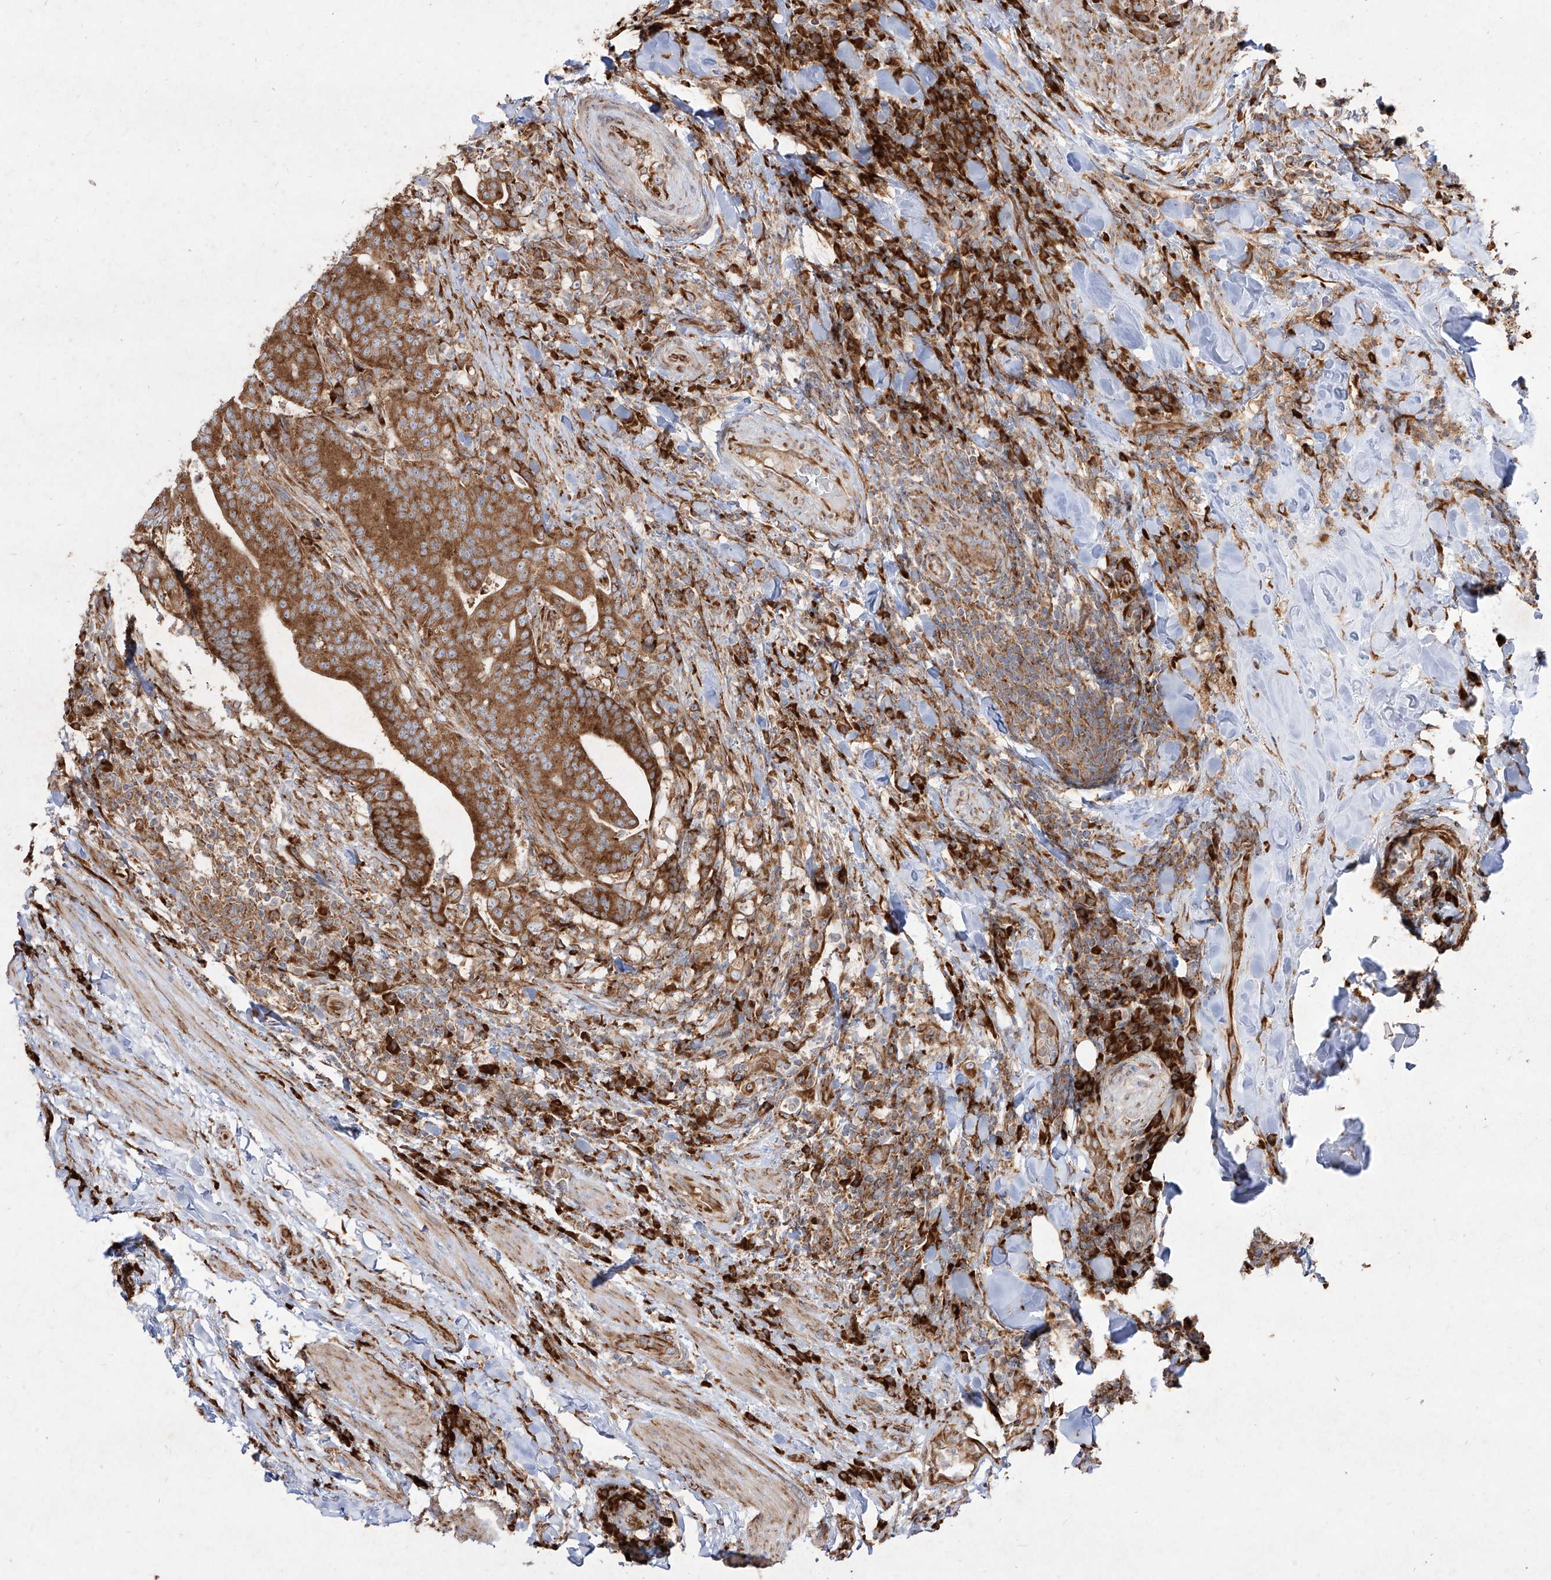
{"staining": {"intensity": "strong", "quantity": ">75%", "location": "cytoplasmic/membranous"}, "tissue": "colorectal cancer", "cell_type": "Tumor cells", "image_type": "cancer", "snomed": [{"axis": "morphology", "description": "Adenocarcinoma, NOS"}, {"axis": "topography", "description": "Colon"}], "caption": "A photomicrograph of colorectal cancer (adenocarcinoma) stained for a protein reveals strong cytoplasmic/membranous brown staining in tumor cells. (DAB (3,3'-diaminobenzidine) IHC with brightfield microscopy, high magnification).", "gene": "RPS25", "patient": {"sex": "female", "age": 66}}